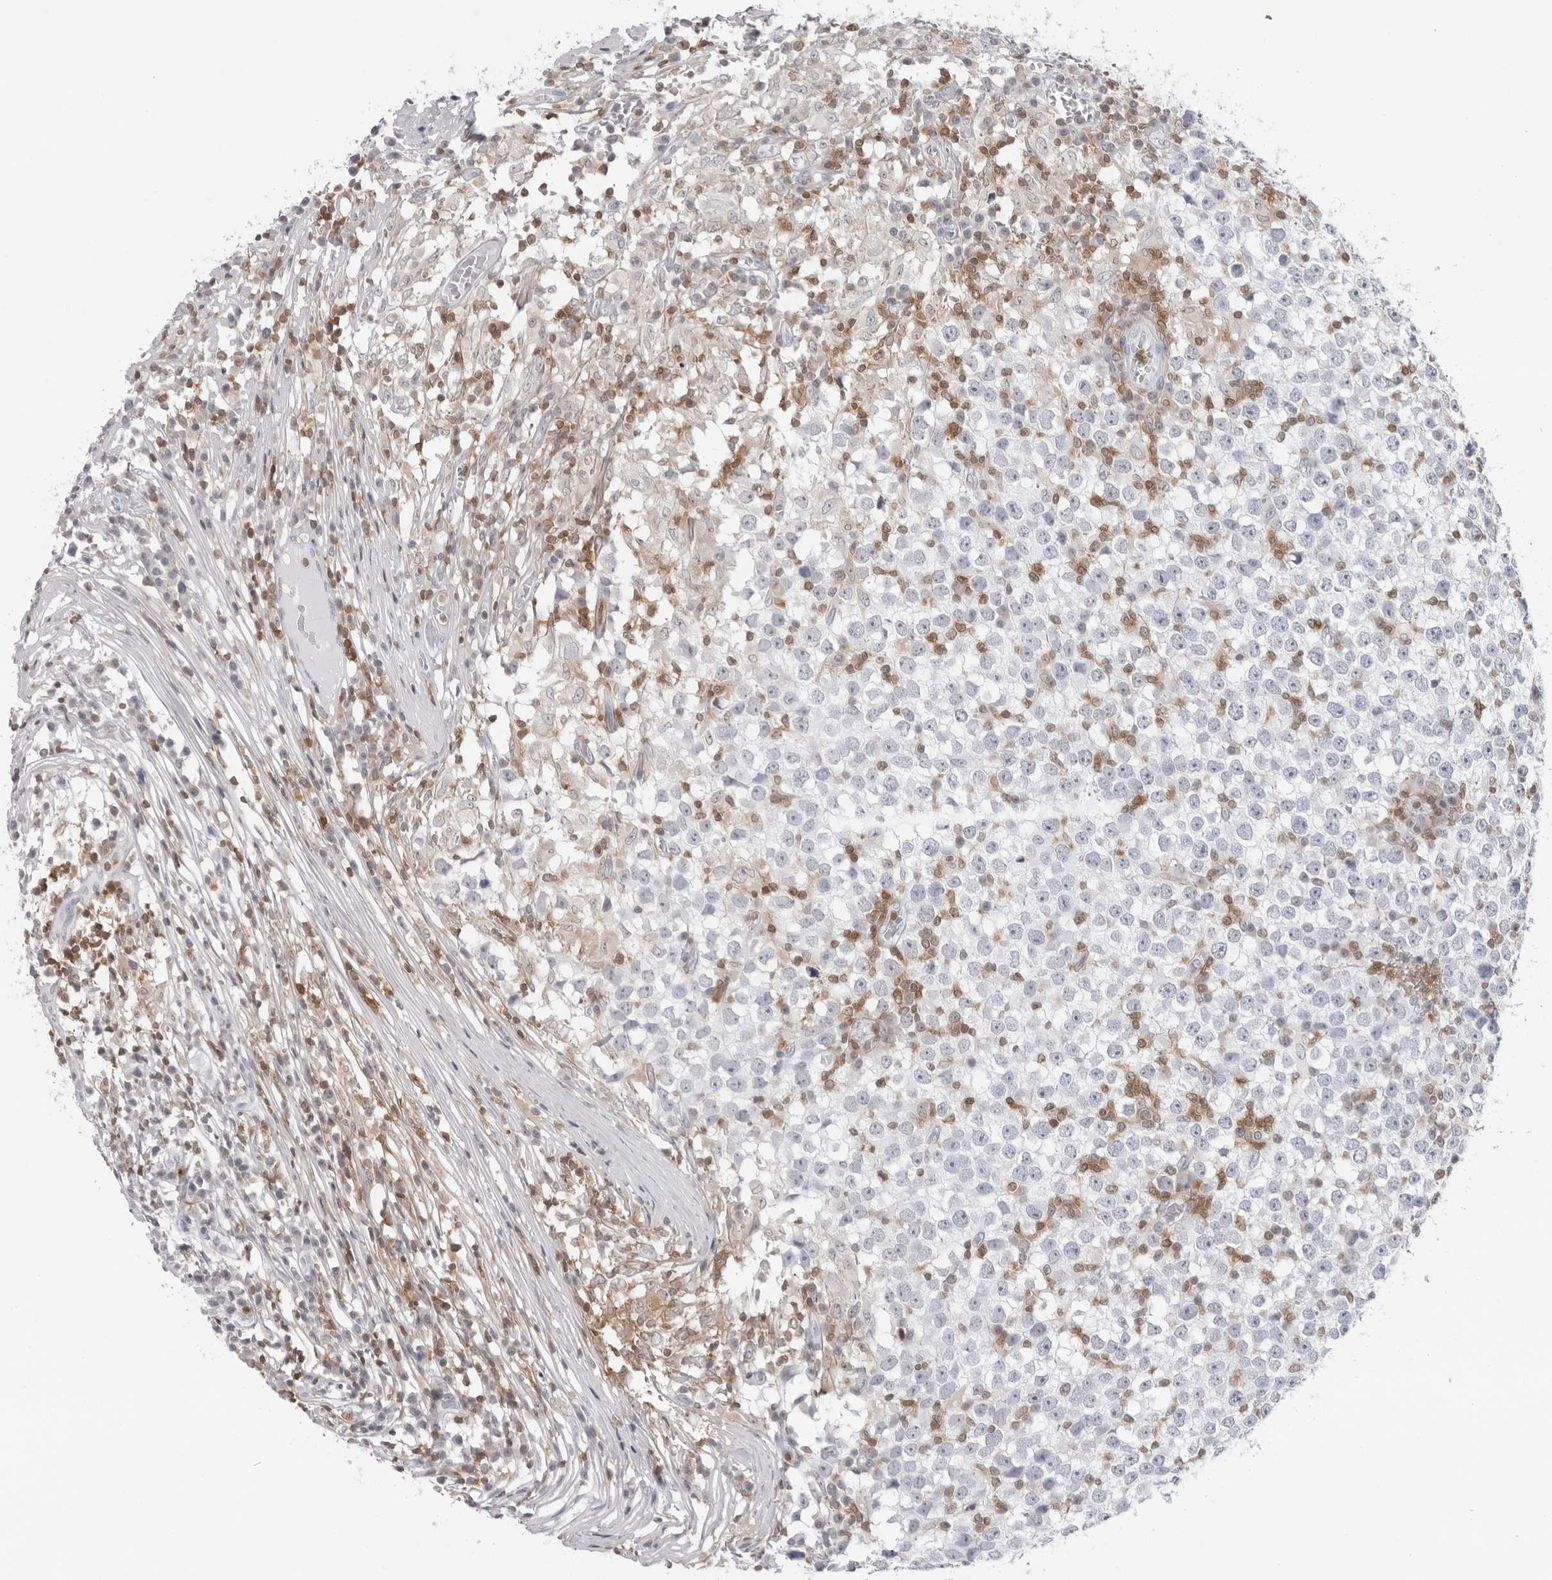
{"staining": {"intensity": "negative", "quantity": "none", "location": "none"}, "tissue": "testis cancer", "cell_type": "Tumor cells", "image_type": "cancer", "snomed": [{"axis": "morphology", "description": "Seminoma, NOS"}, {"axis": "topography", "description": "Testis"}], "caption": "Protein analysis of testis seminoma exhibits no significant expression in tumor cells. Nuclei are stained in blue.", "gene": "FMNL1", "patient": {"sex": "male", "age": 65}}